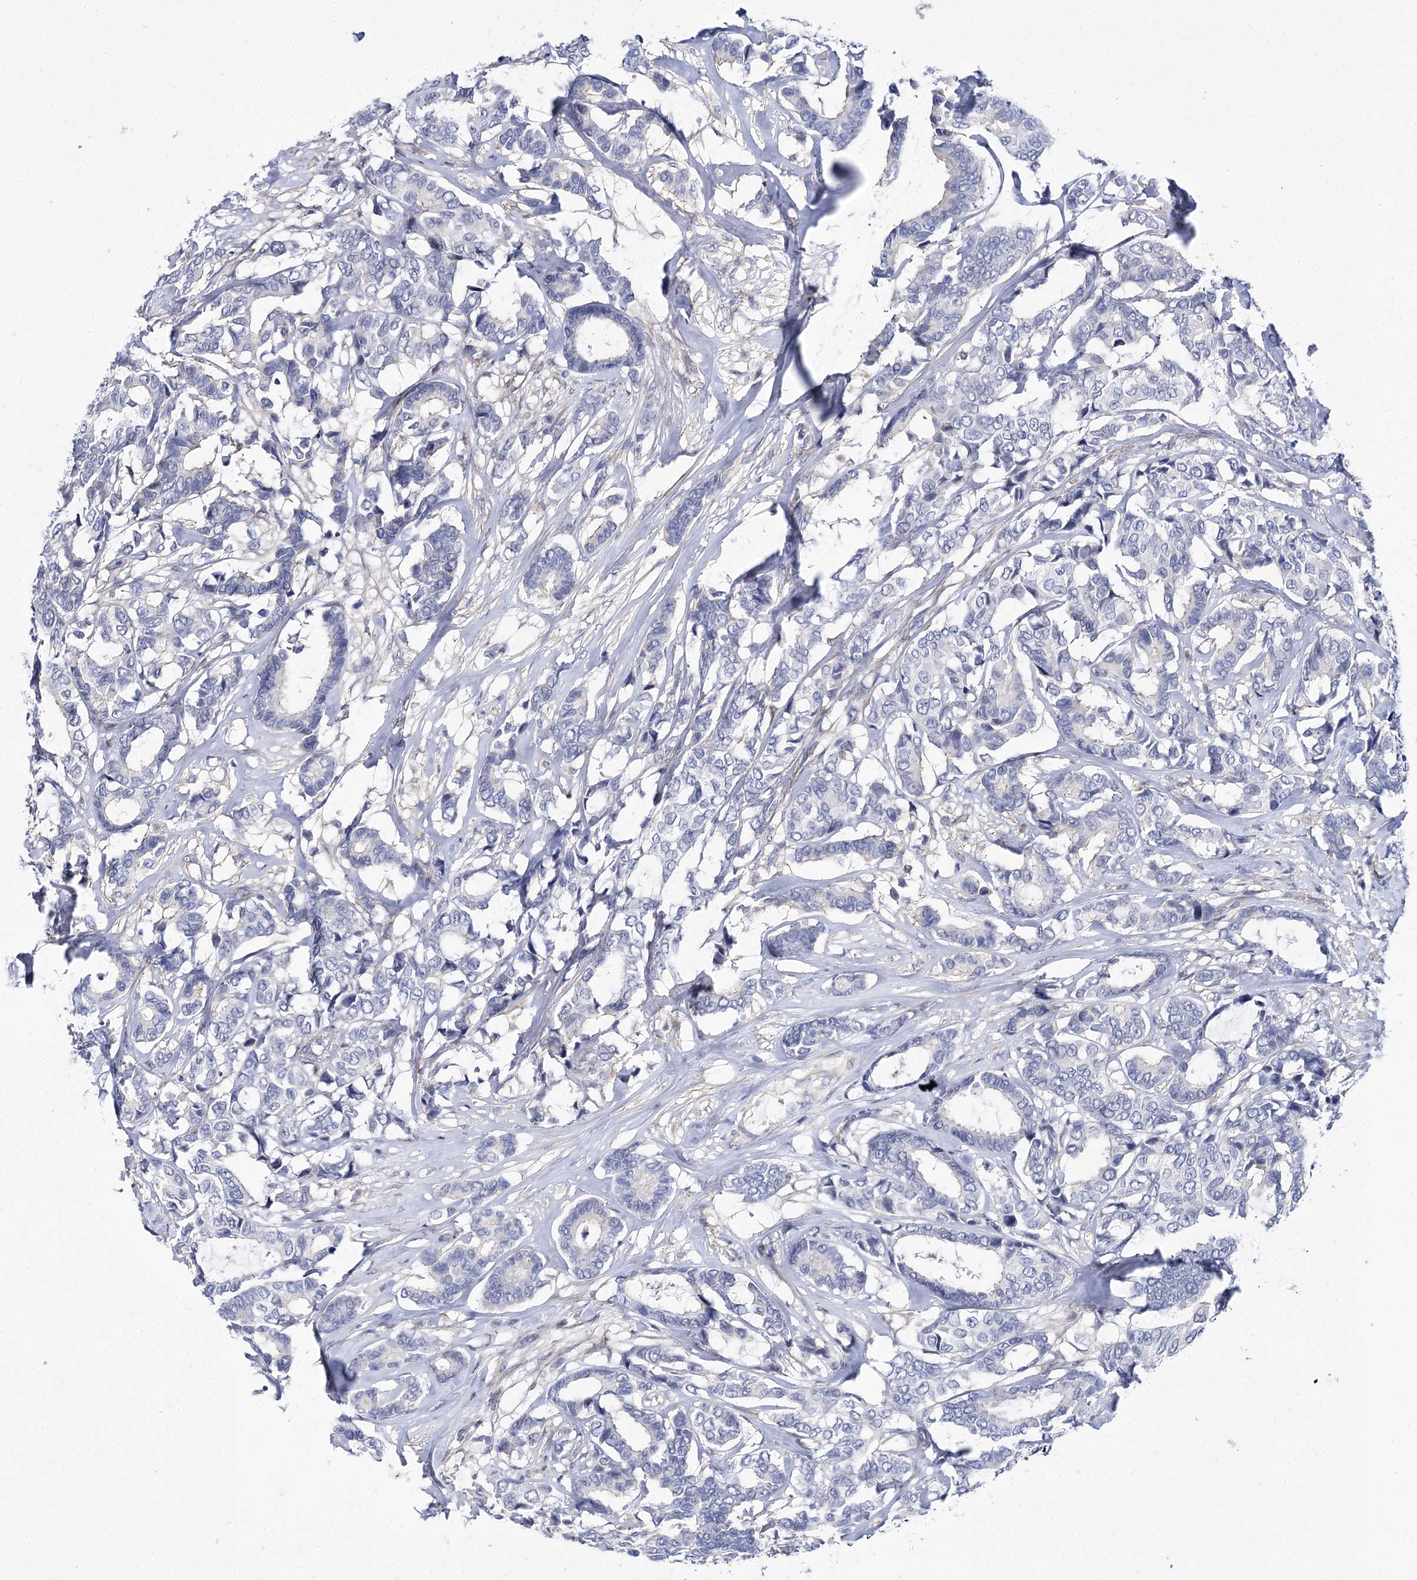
{"staining": {"intensity": "negative", "quantity": "none", "location": "none"}, "tissue": "breast cancer", "cell_type": "Tumor cells", "image_type": "cancer", "snomed": [{"axis": "morphology", "description": "Duct carcinoma"}, {"axis": "topography", "description": "Breast"}], "caption": "This histopathology image is of infiltrating ductal carcinoma (breast) stained with immunohistochemistry (IHC) to label a protein in brown with the nuclei are counter-stained blue. There is no positivity in tumor cells.", "gene": "THAP6", "patient": {"sex": "female", "age": 87}}